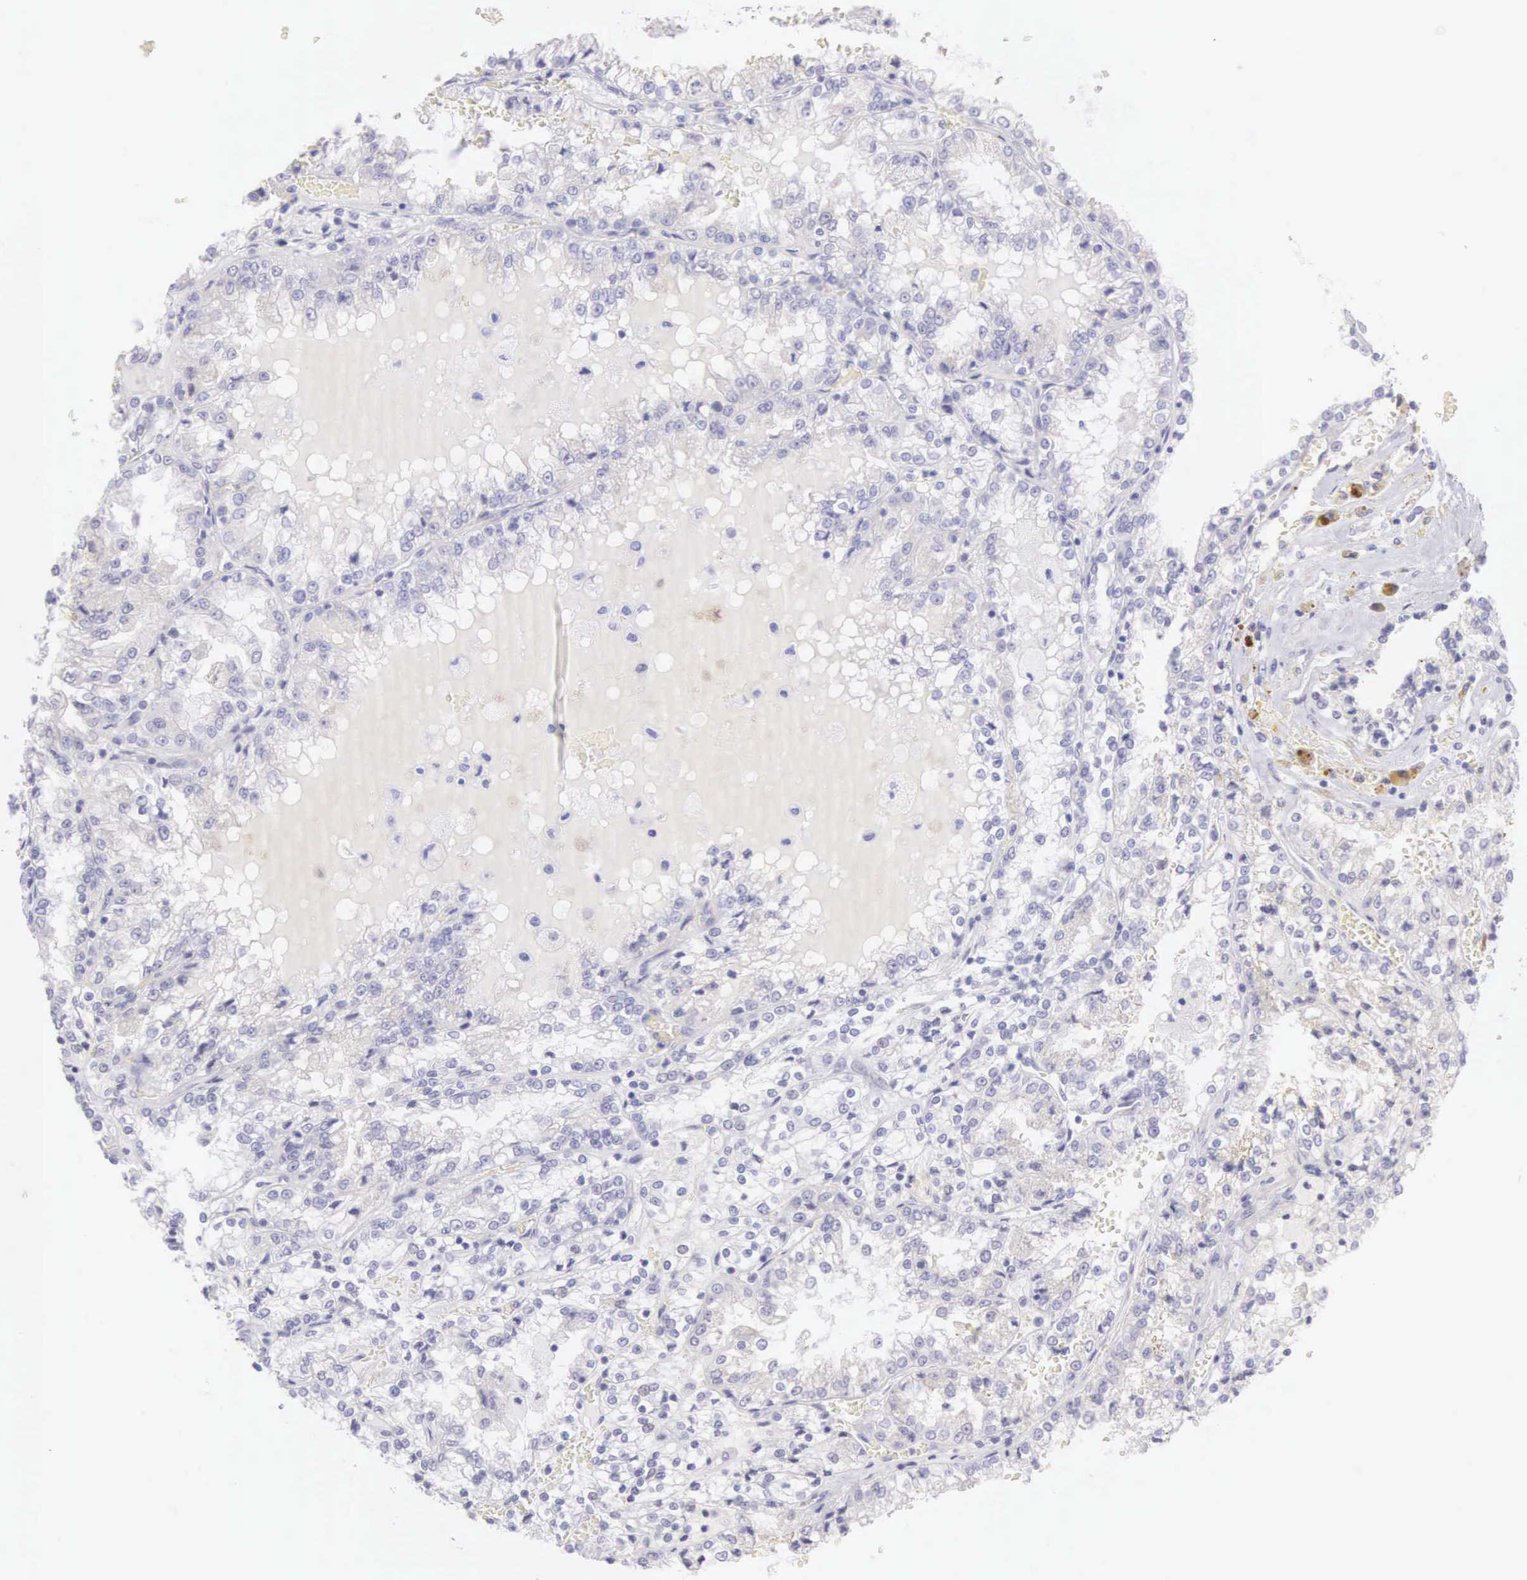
{"staining": {"intensity": "negative", "quantity": "none", "location": "none"}, "tissue": "renal cancer", "cell_type": "Tumor cells", "image_type": "cancer", "snomed": [{"axis": "morphology", "description": "Adenocarcinoma, NOS"}, {"axis": "topography", "description": "Kidney"}], "caption": "IHC of human renal adenocarcinoma displays no positivity in tumor cells.", "gene": "ARFGAP3", "patient": {"sex": "female", "age": 56}}